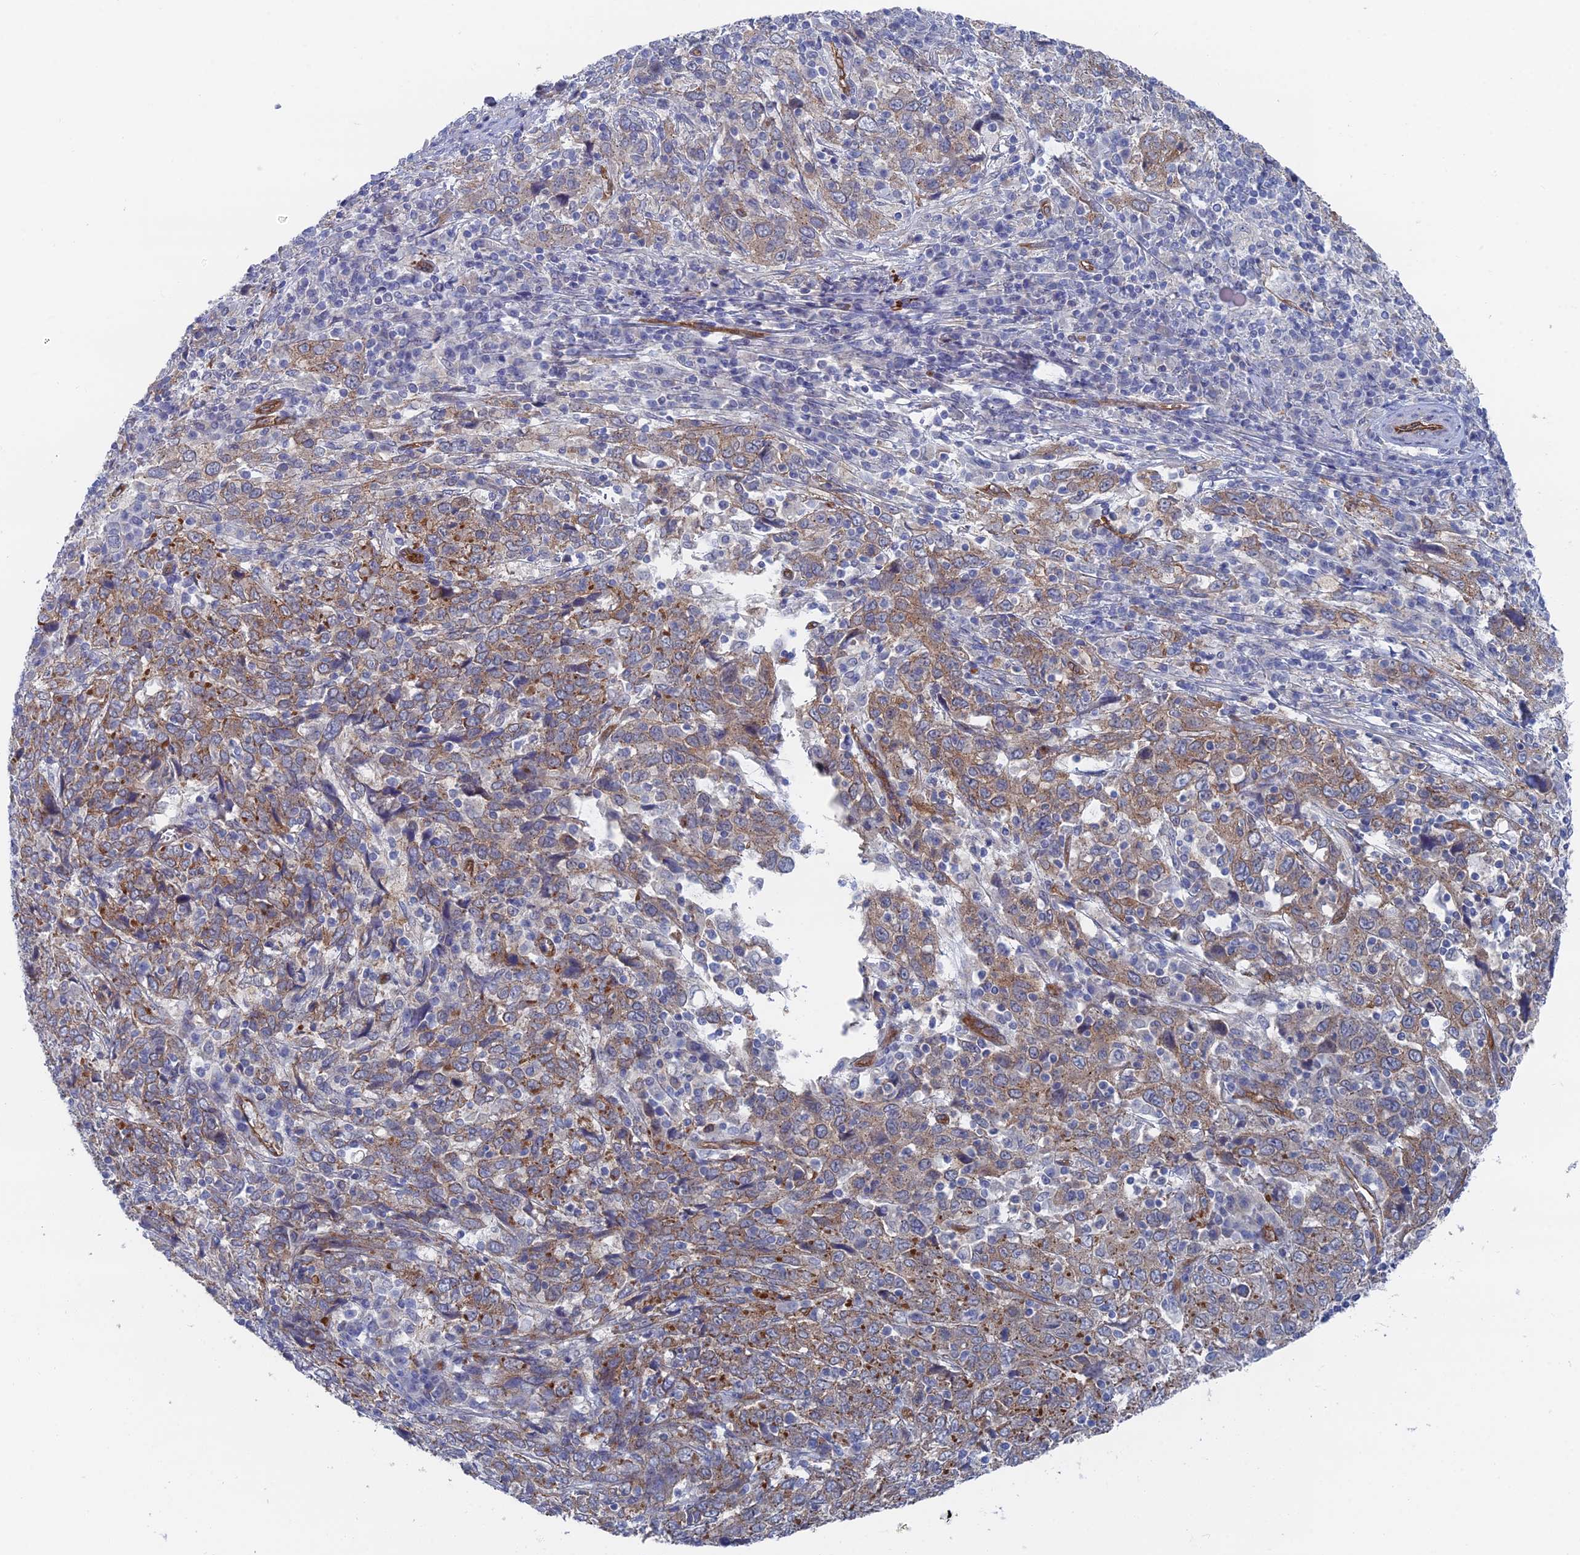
{"staining": {"intensity": "moderate", "quantity": ">75%", "location": "cytoplasmic/membranous"}, "tissue": "cervical cancer", "cell_type": "Tumor cells", "image_type": "cancer", "snomed": [{"axis": "morphology", "description": "Squamous cell carcinoma, NOS"}, {"axis": "topography", "description": "Cervix"}], "caption": "A brown stain labels moderate cytoplasmic/membranous staining of a protein in human cervical cancer tumor cells. The protein is shown in brown color, while the nuclei are stained blue.", "gene": "ARAP3", "patient": {"sex": "female", "age": 46}}